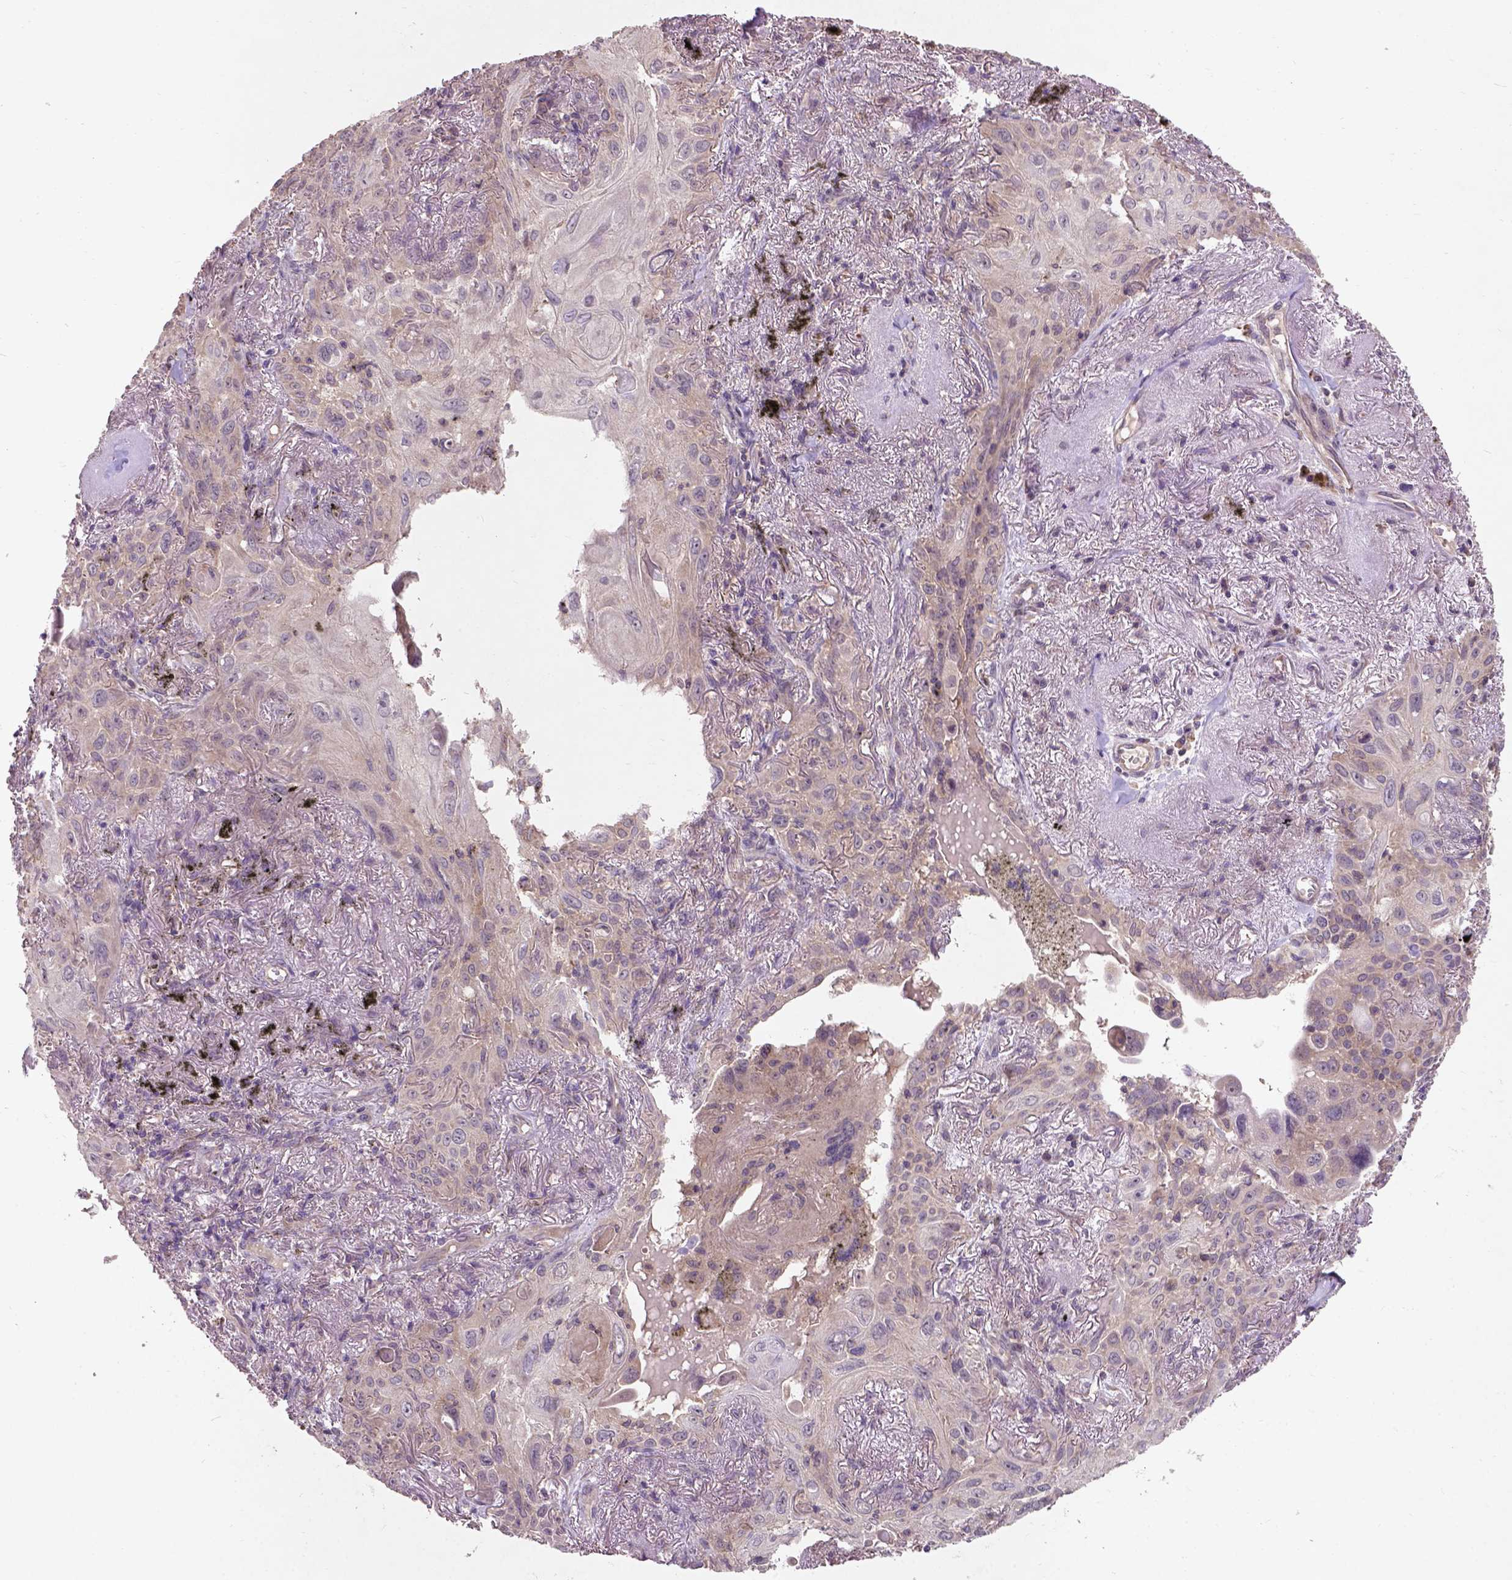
{"staining": {"intensity": "weak", "quantity": "25%-75%", "location": "cytoplasmic/membranous"}, "tissue": "lung cancer", "cell_type": "Tumor cells", "image_type": "cancer", "snomed": [{"axis": "morphology", "description": "Squamous cell carcinoma, NOS"}, {"axis": "topography", "description": "Lung"}], "caption": "DAB (3,3'-diaminobenzidine) immunohistochemical staining of human lung squamous cell carcinoma reveals weak cytoplasmic/membranous protein staining in approximately 25%-75% of tumor cells.", "gene": "KBTBD8", "patient": {"sex": "male", "age": 79}}